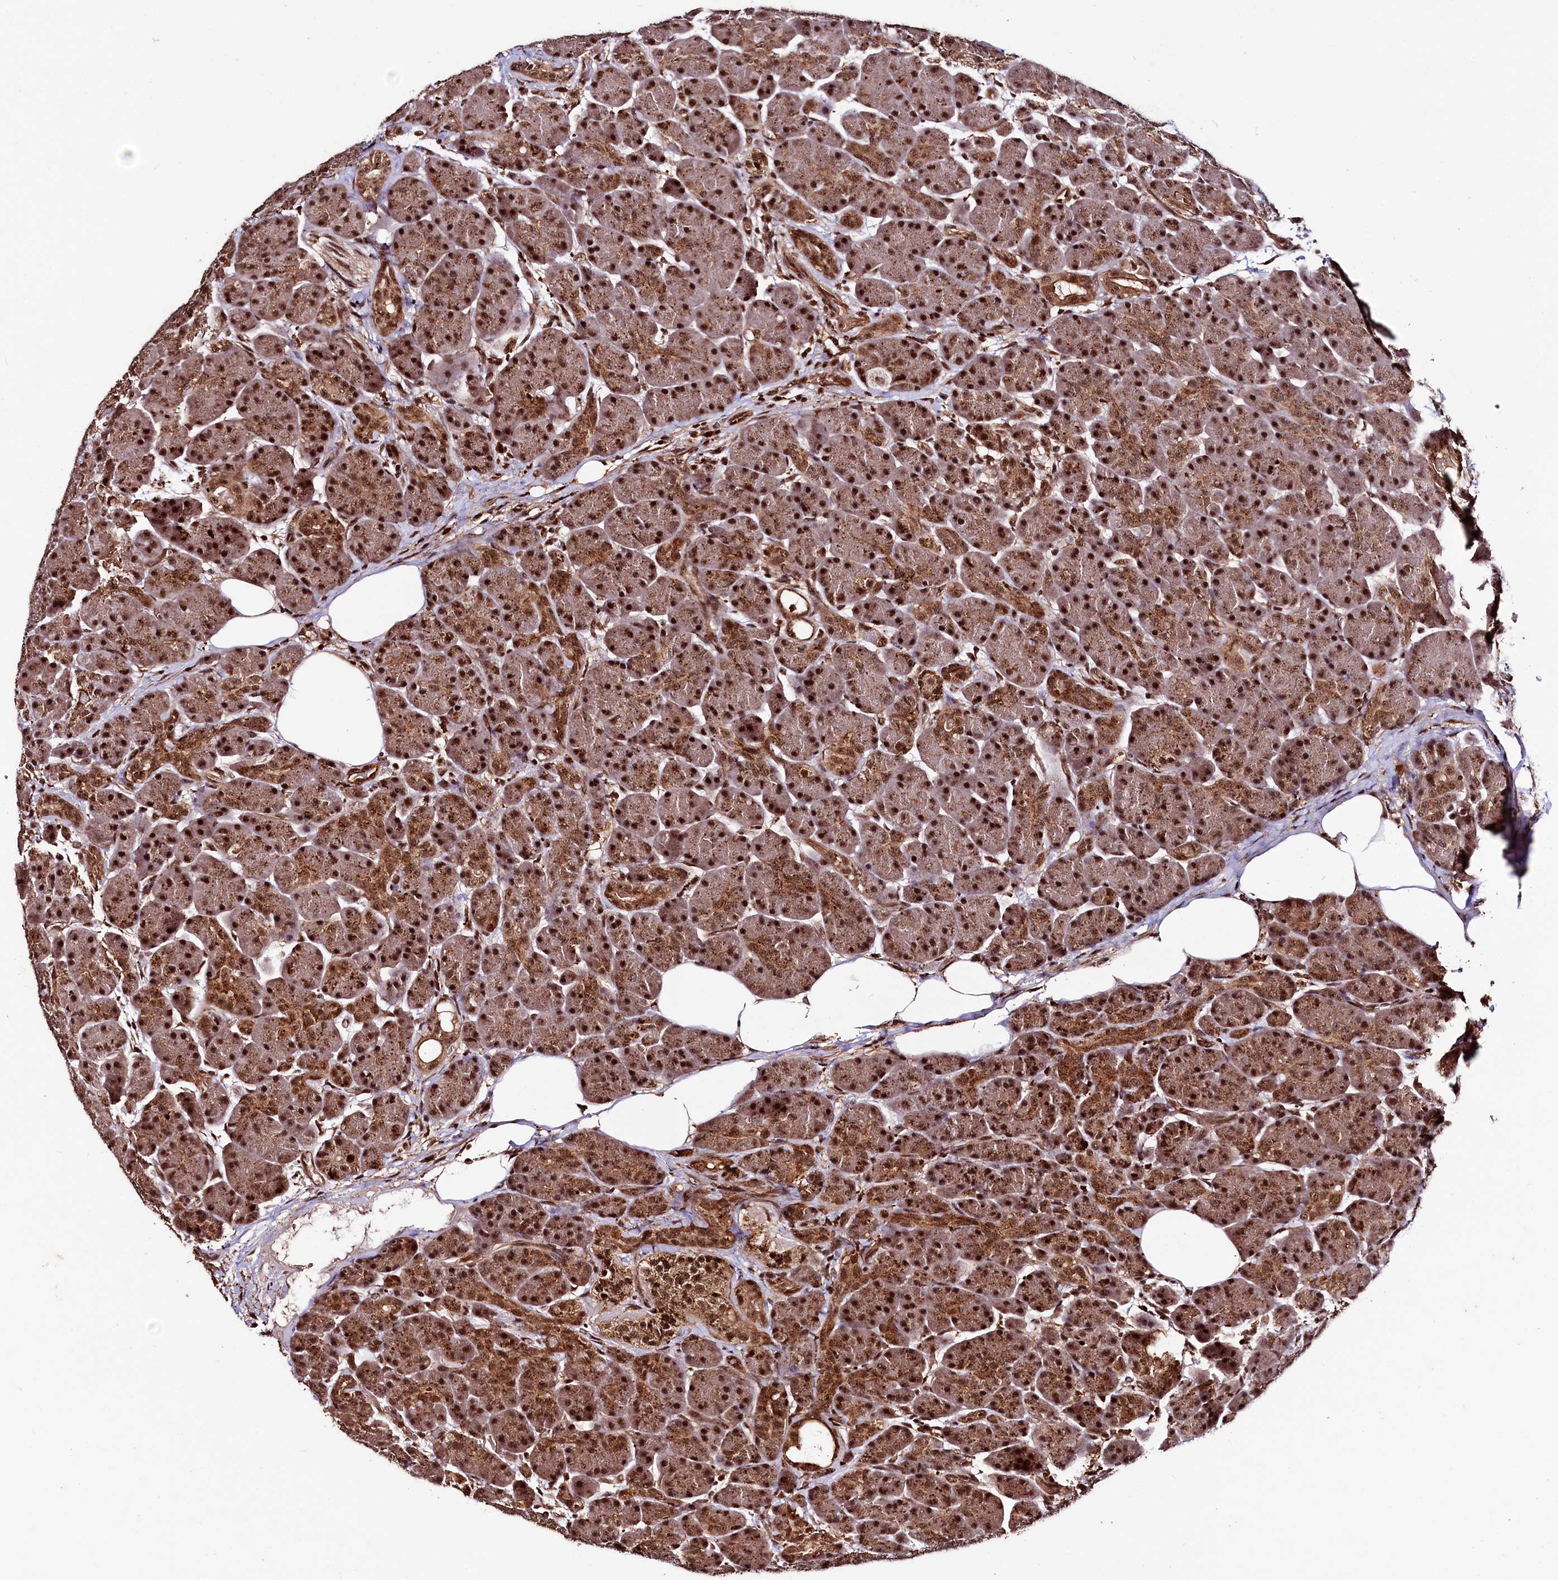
{"staining": {"intensity": "strong", "quantity": ">75%", "location": "cytoplasmic/membranous,nuclear"}, "tissue": "pancreas", "cell_type": "Exocrine glandular cells", "image_type": "normal", "snomed": [{"axis": "morphology", "description": "Normal tissue, NOS"}, {"axis": "topography", "description": "Pancreas"}], "caption": "IHC staining of normal pancreas, which displays high levels of strong cytoplasmic/membranous,nuclear expression in about >75% of exocrine glandular cells indicating strong cytoplasmic/membranous,nuclear protein positivity. The staining was performed using DAB (3,3'-diaminobenzidine) (brown) for protein detection and nuclei were counterstained in hematoxylin (blue).", "gene": "SFSWAP", "patient": {"sex": "male", "age": 63}}